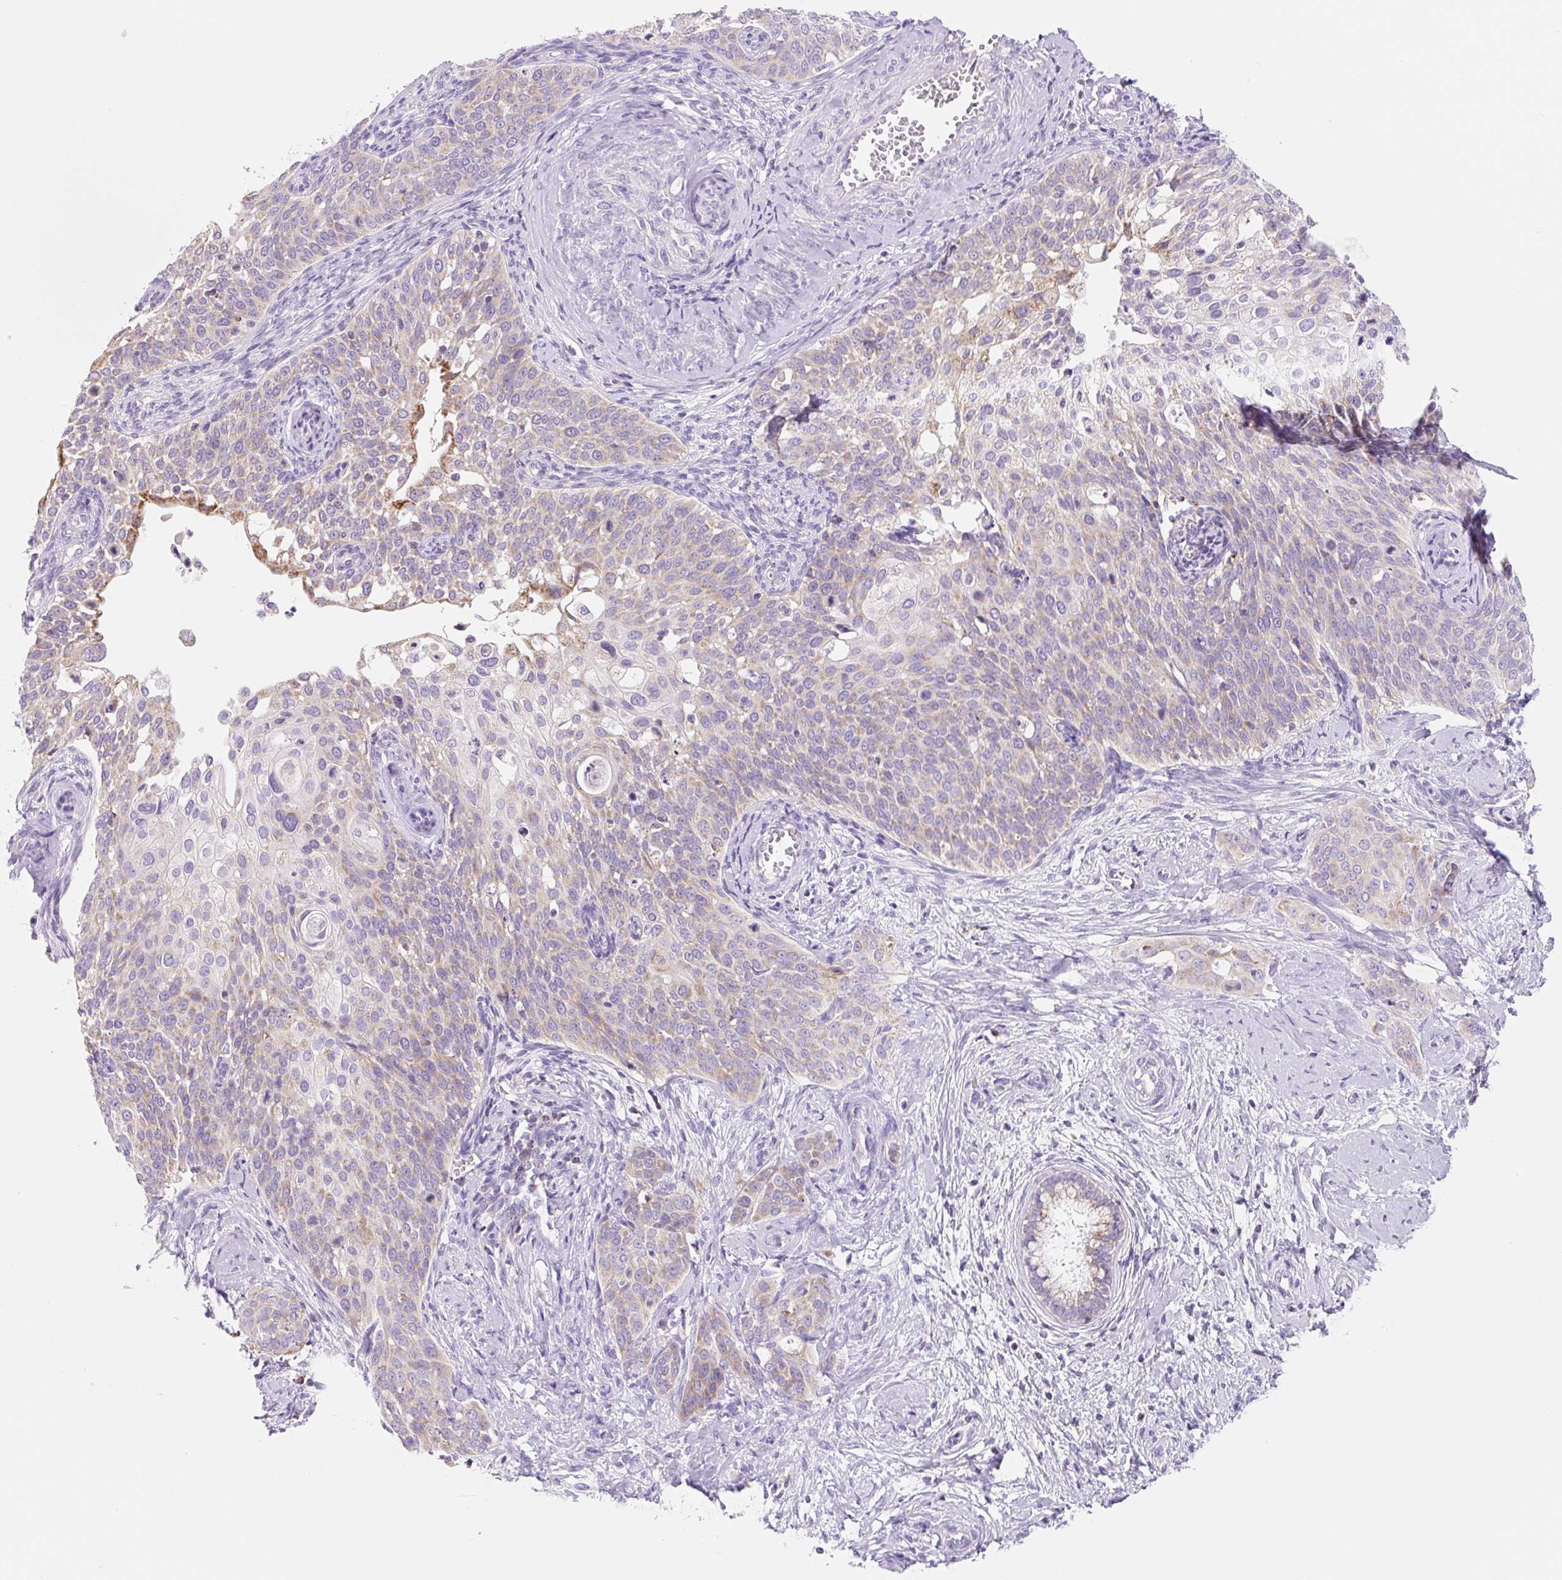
{"staining": {"intensity": "weak", "quantity": "<25%", "location": "cytoplasmic/membranous"}, "tissue": "cervical cancer", "cell_type": "Tumor cells", "image_type": "cancer", "snomed": [{"axis": "morphology", "description": "Squamous cell carcinoma, NOS"}, {"axis": "topography", "description": "Cervix"}], "caption": "This is an IHC micrograph of human cervical cancer. There is no positivity in tumor cells.", "gene": "FOCAD", "patient": {"sex": "female", "age": 44}}